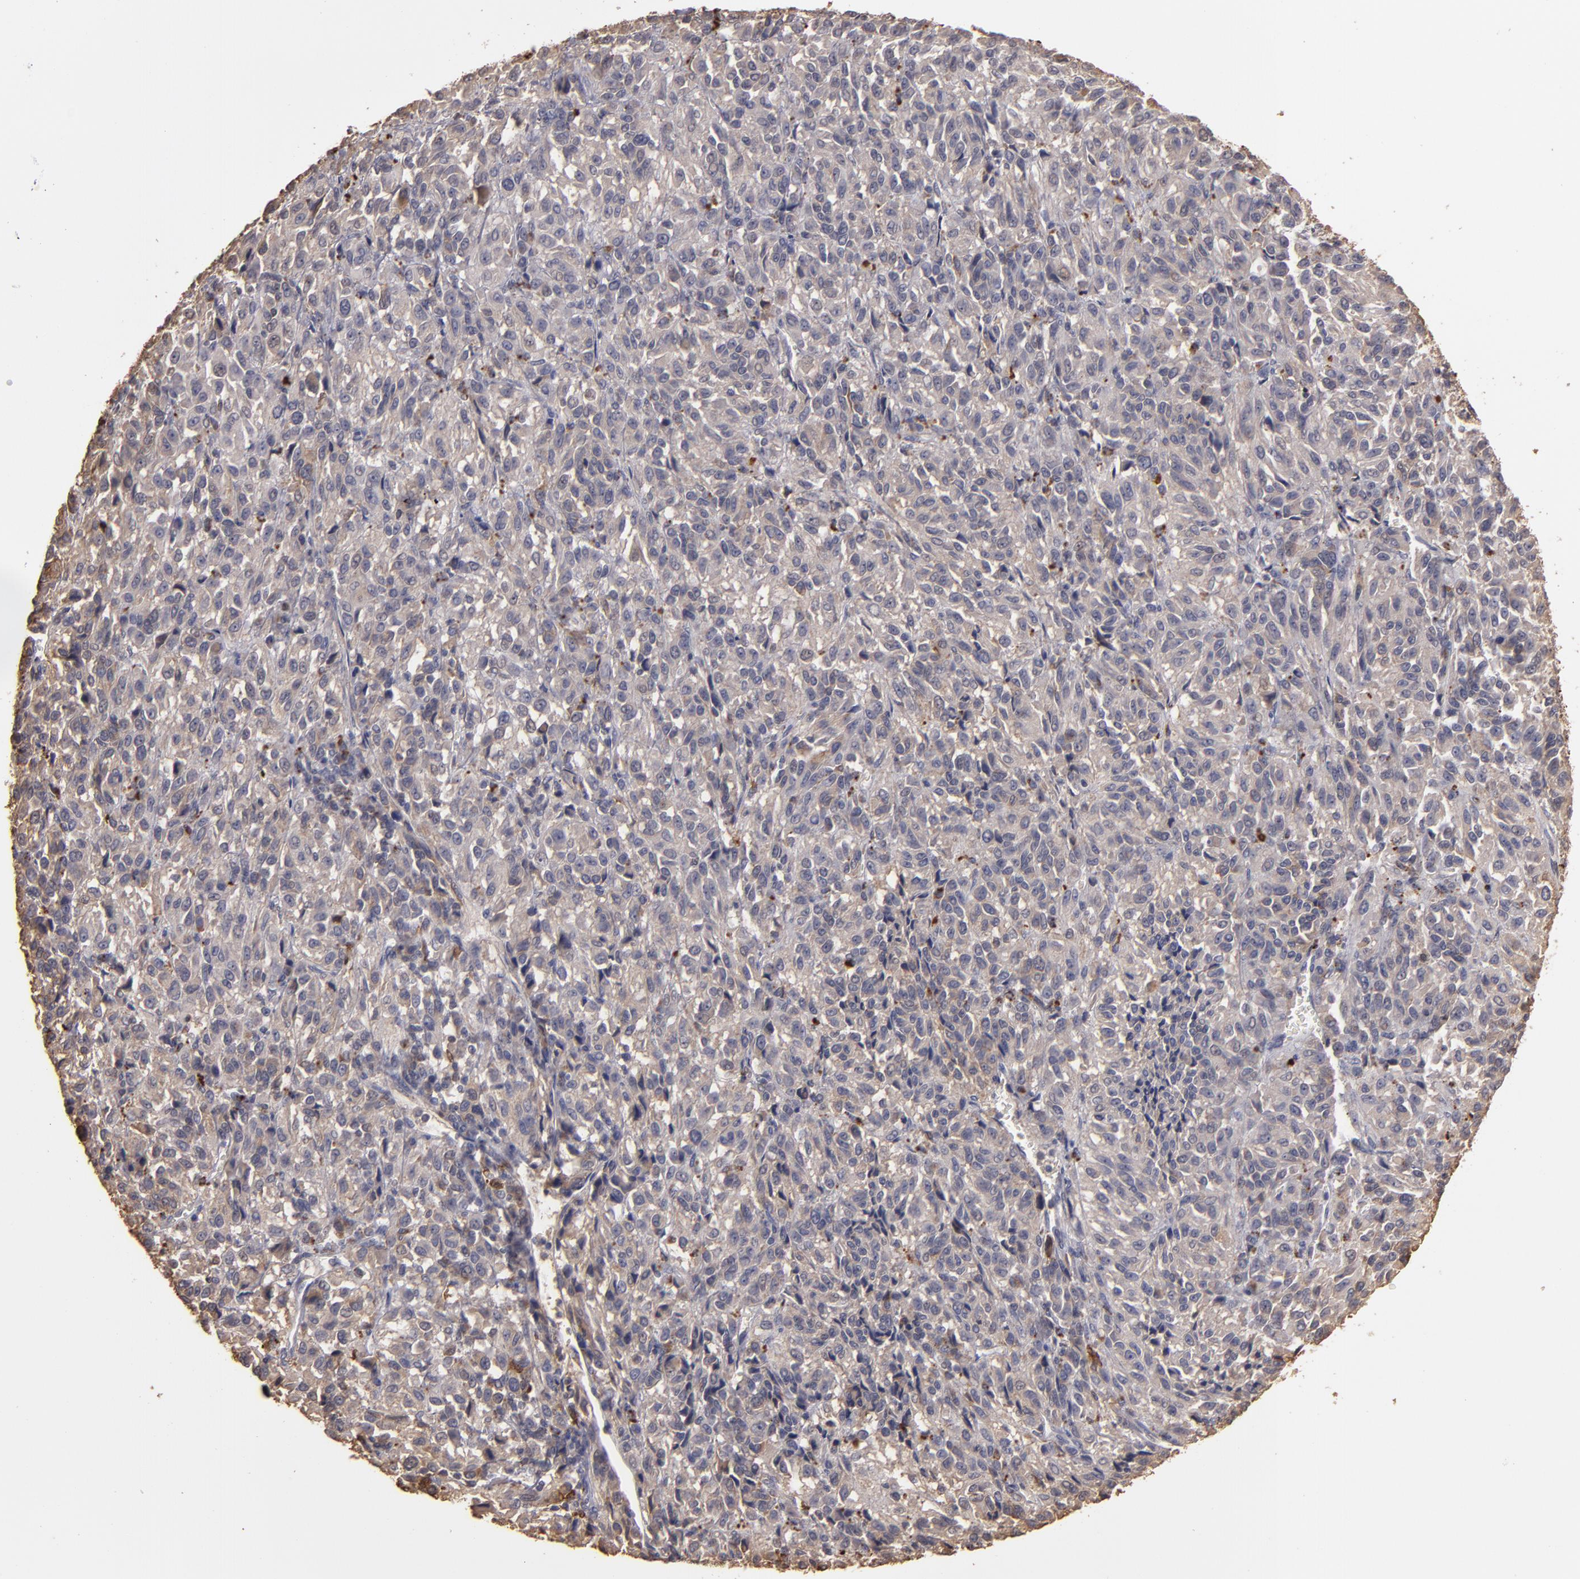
{"staining": {"intensity": "weak", "quantity": "25%-75%", "location": "cytoplasmic/membranous"}, "tissue": "melanoma", "cell_type": "Tumor cells", "image_type": "cancer", "snomed": [{"axis": "morphology", "description": "Malignant melanoma, Metastatic site"}, {"axis": "topography", "description": "Lung"}], "caption": "Brown immunohistochemical staining in melanoma displays weak cytoplasmic/membranous expression in about 25%-75% of tumor cells.", "gene": "TRAF1", "patient": {"sex": "male", "age": 64}}